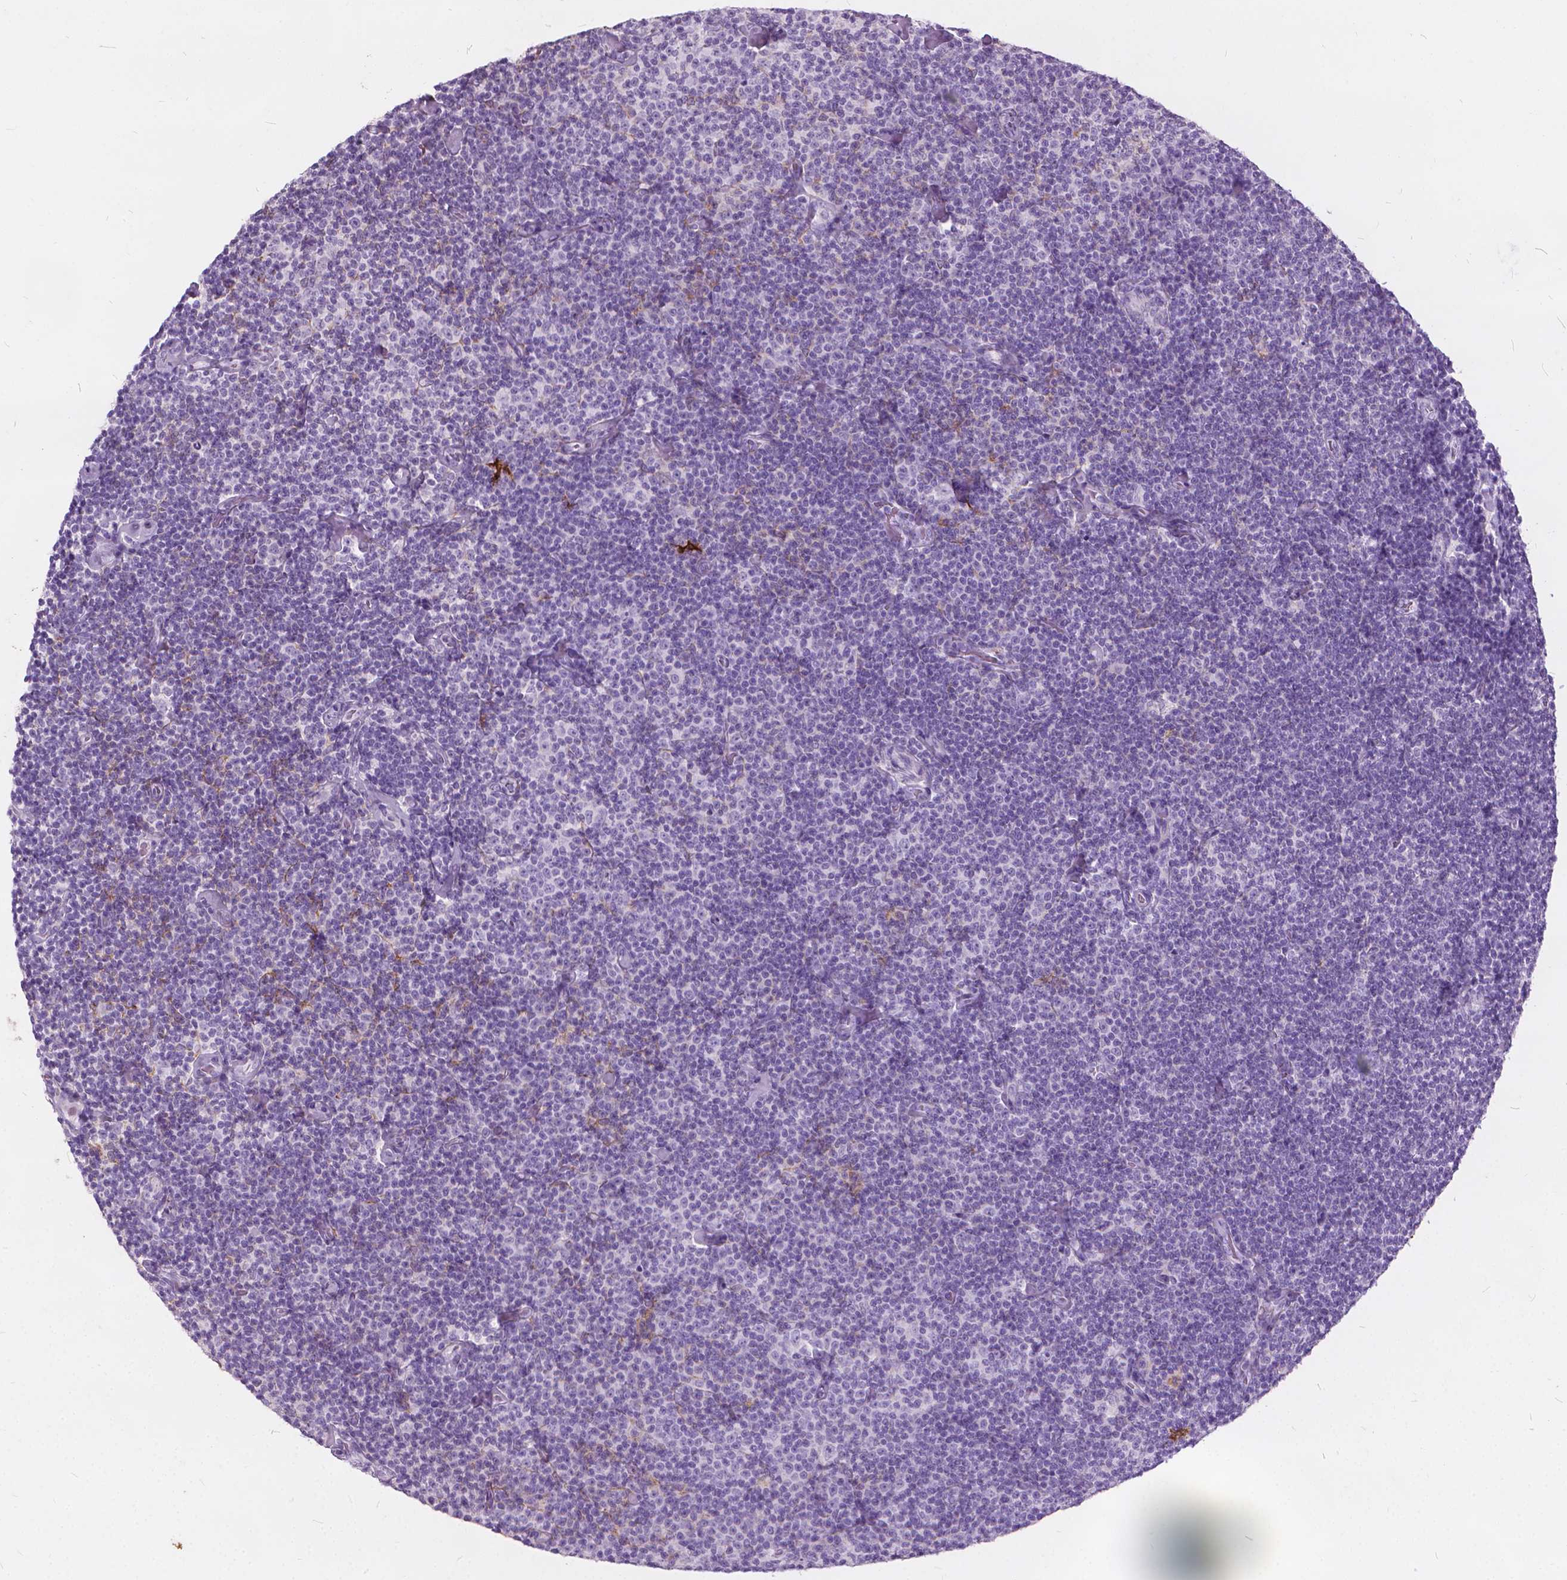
{"staining": {"intensity": "negative", "quantity": "none", "location": "none"}, "tissue": "lymphoma", "cell_type": "Tumor cells", "image_type": "cancer", "snomed": [{"axis": "morphology", "description": "Malignant lymphoma, non-Hodgkin's type, Low grade"}, {"axis": "topography", "description": "Lymph node"}], "caption": "A micrograph of human lymphoma is negative for staining in tumor cells. (Brightfield microscopy of DAB immunohistochemistry at high magnification).", "gene": "DNM1", "patient": {"sex": "male", "age": 81}}